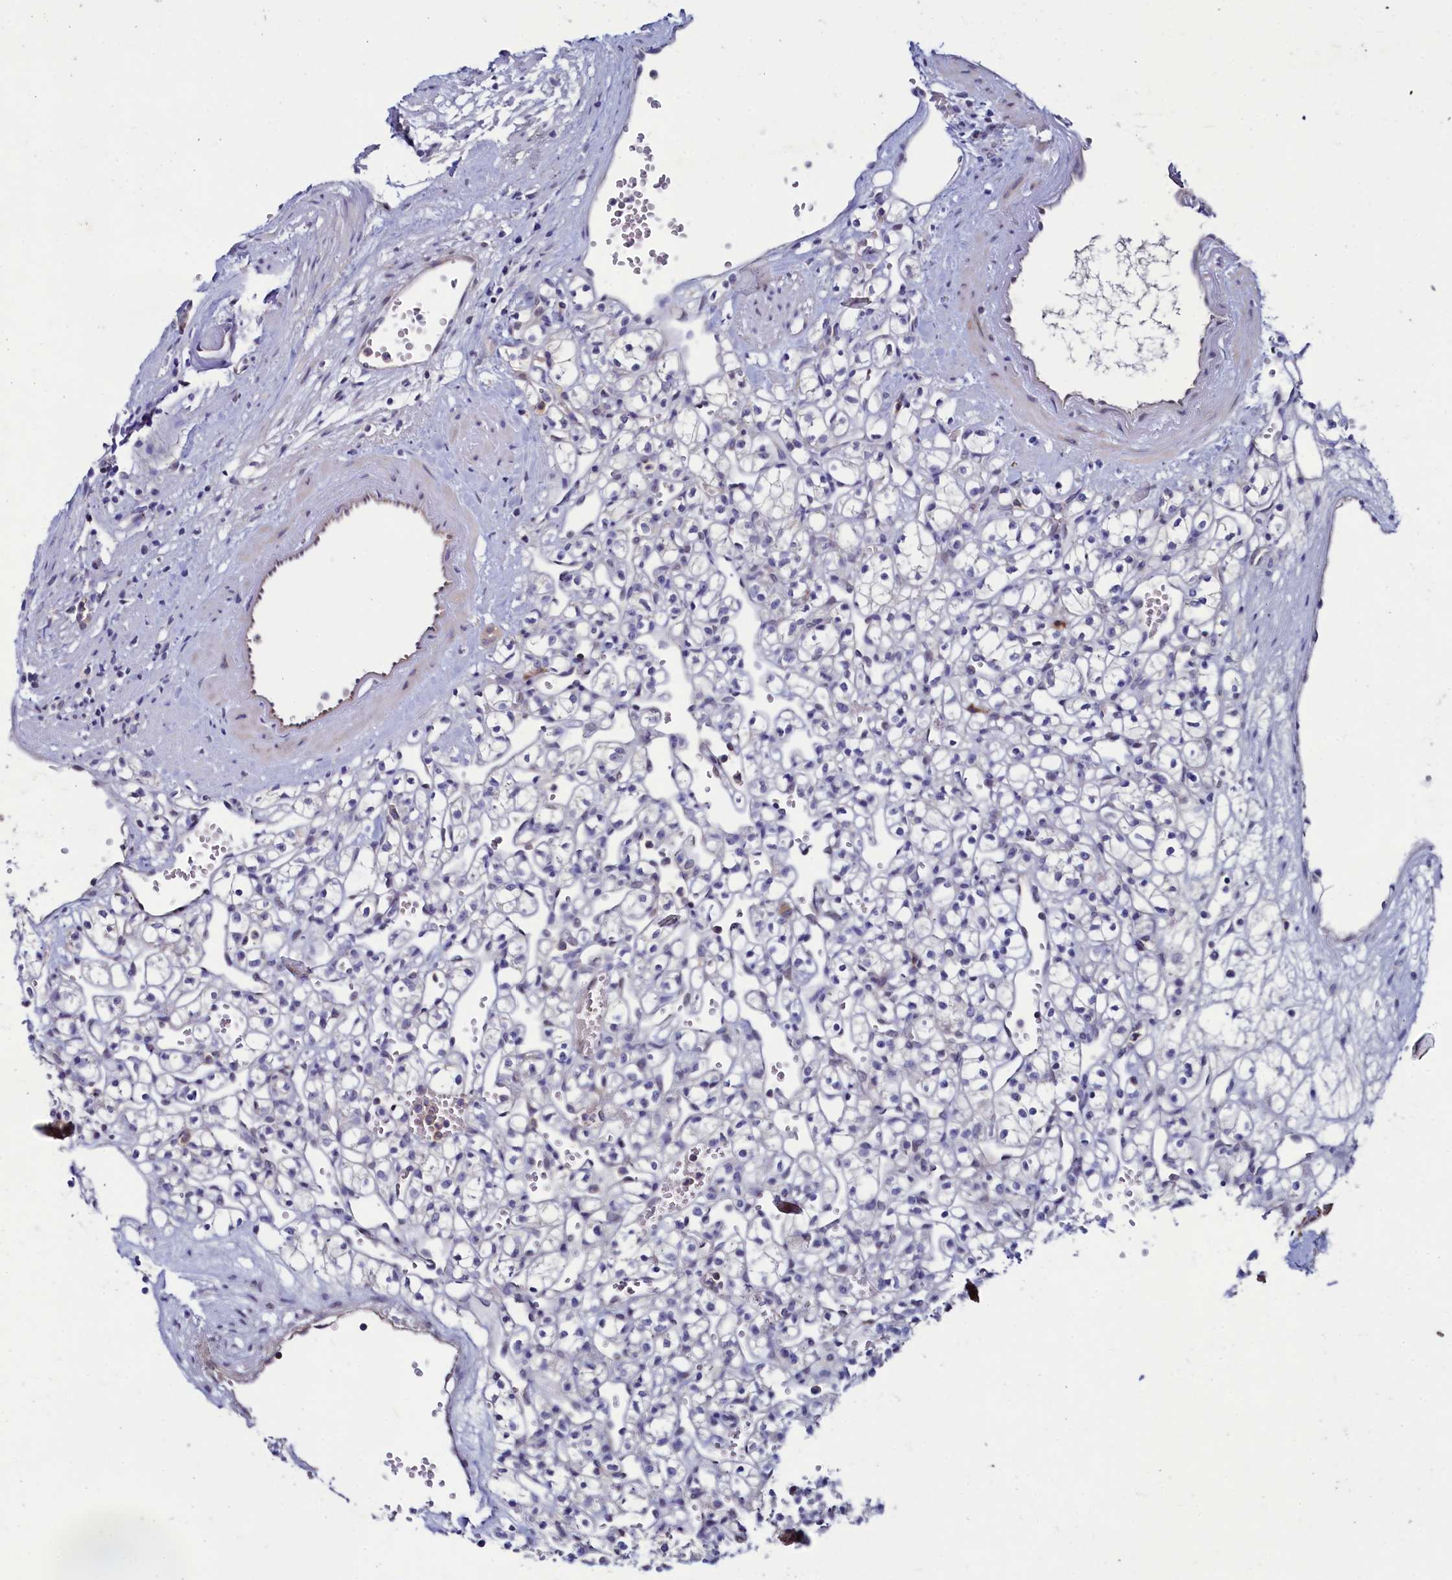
{"staining": {"intensity": "negative", "quantity": "none", "location": "none"}, "tissue": "renal cancer", "cell_type": "Tumor cells", "image_type": "cancer", "snomed": [{"axis": "morphology", "description": "Adenocarcinoma, NOS"}, {"axis": "topography", "description": "Kidney"}], "caption": "Immunohistochemistry (IHC) histopathology image of human renal cancer (adenocarcinoma) stained for a protein (brown), which demonstrates no expression in tumor cells.", "gene": "ASTE1", "patient": {"sex": "female", "age": 59}}